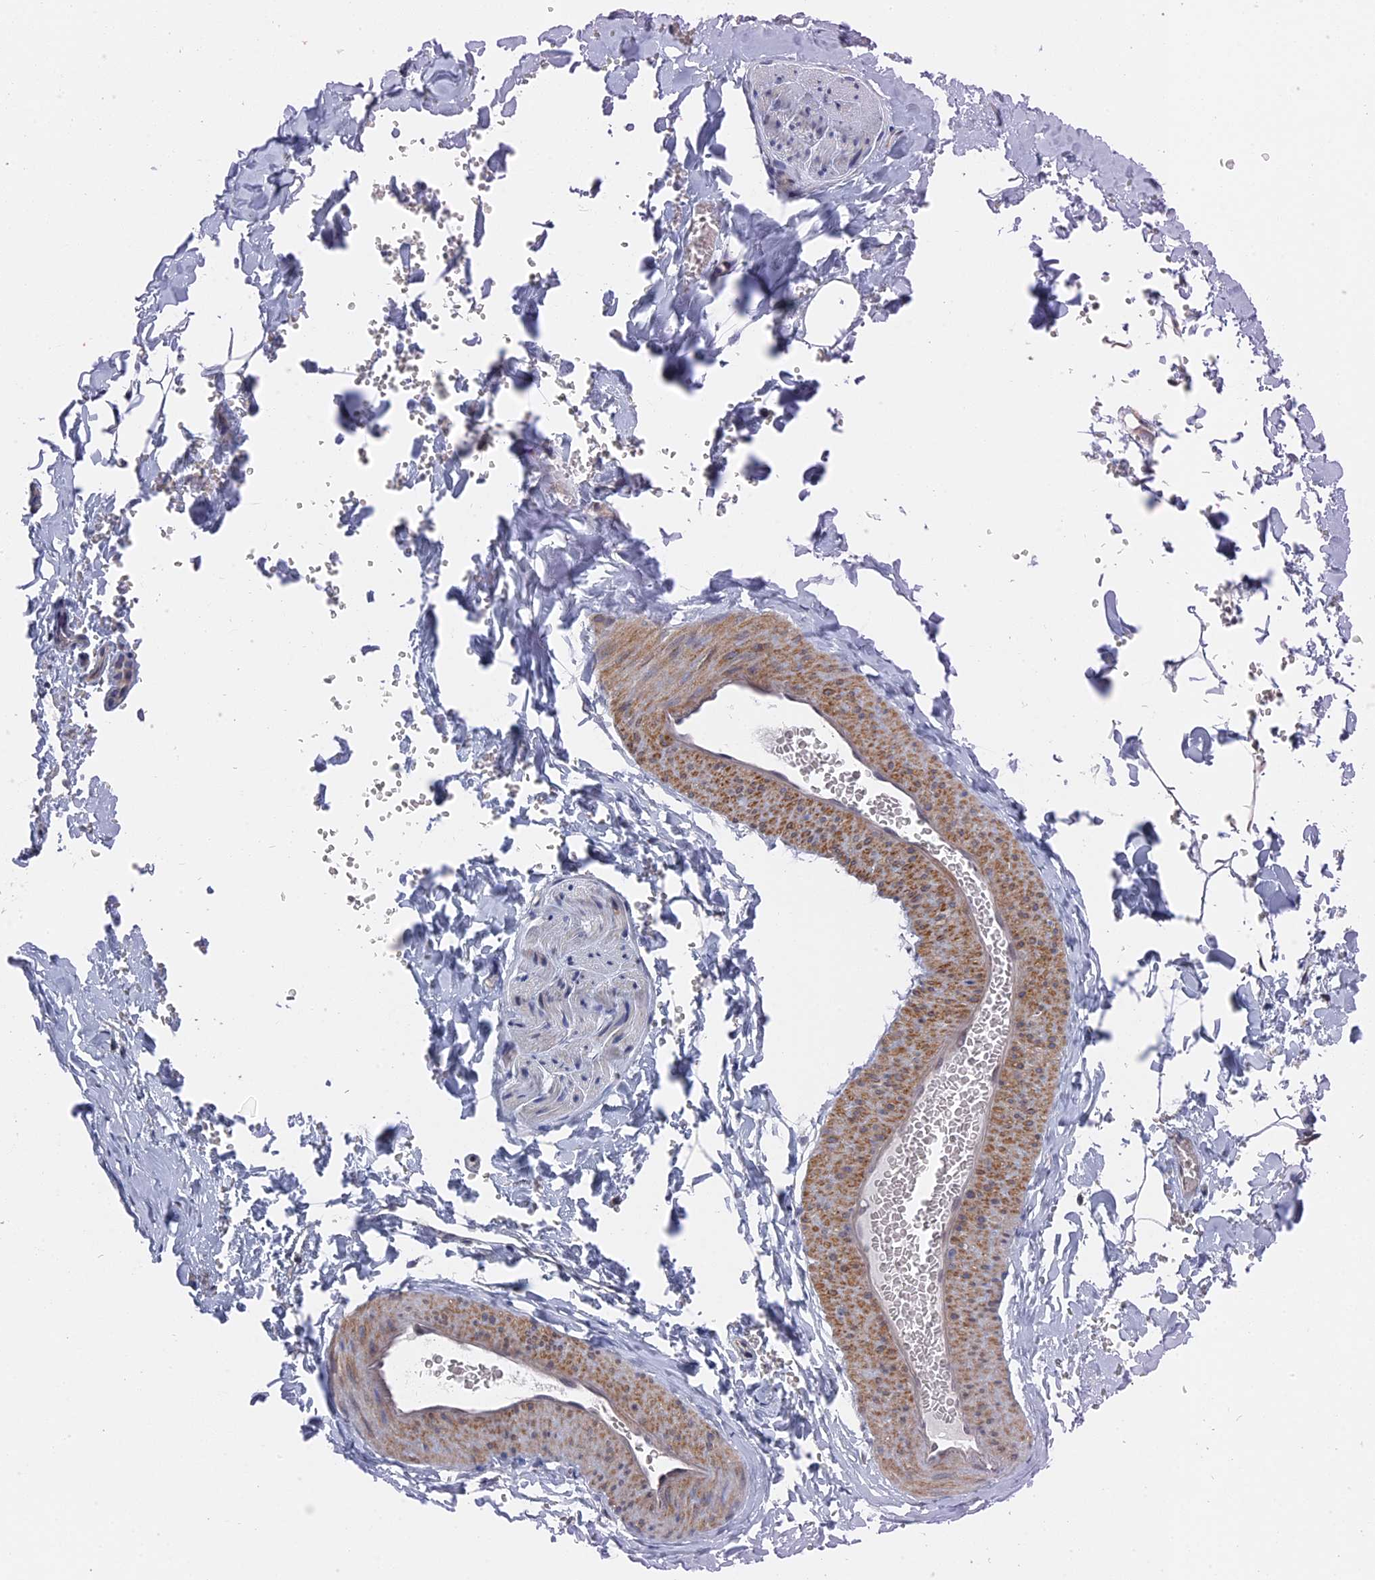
{"staining": {"intensity": "weak", "quantity": "25%-75%", "location": "cytoplasmic/membranous"}, "tissue": "adipose tissue", "cell_type": "Adipocytes", "image_type": "normal", "snomed": [{"axis": "morphology", "description": "Normal tissue, NOS"}, {"axis": "topography", "description": "Gallbladder"}, {"axis": "topography", "description": "Peripheral nerve tissue"}], "caption": "Unremarkable adipose tissue displays weak cytoplasmic/membranous staining in approximately 25%-75% of adipocytes, visualized by immunohistochemistry. (Stains: DAB (3,3'-diaminobenzidine) in brown, nuclei in blue, Microscopy: brightfield microscopy at high magnification).", "gene": "MTRF1", "patient": {"sex": "male", "age": 38}}